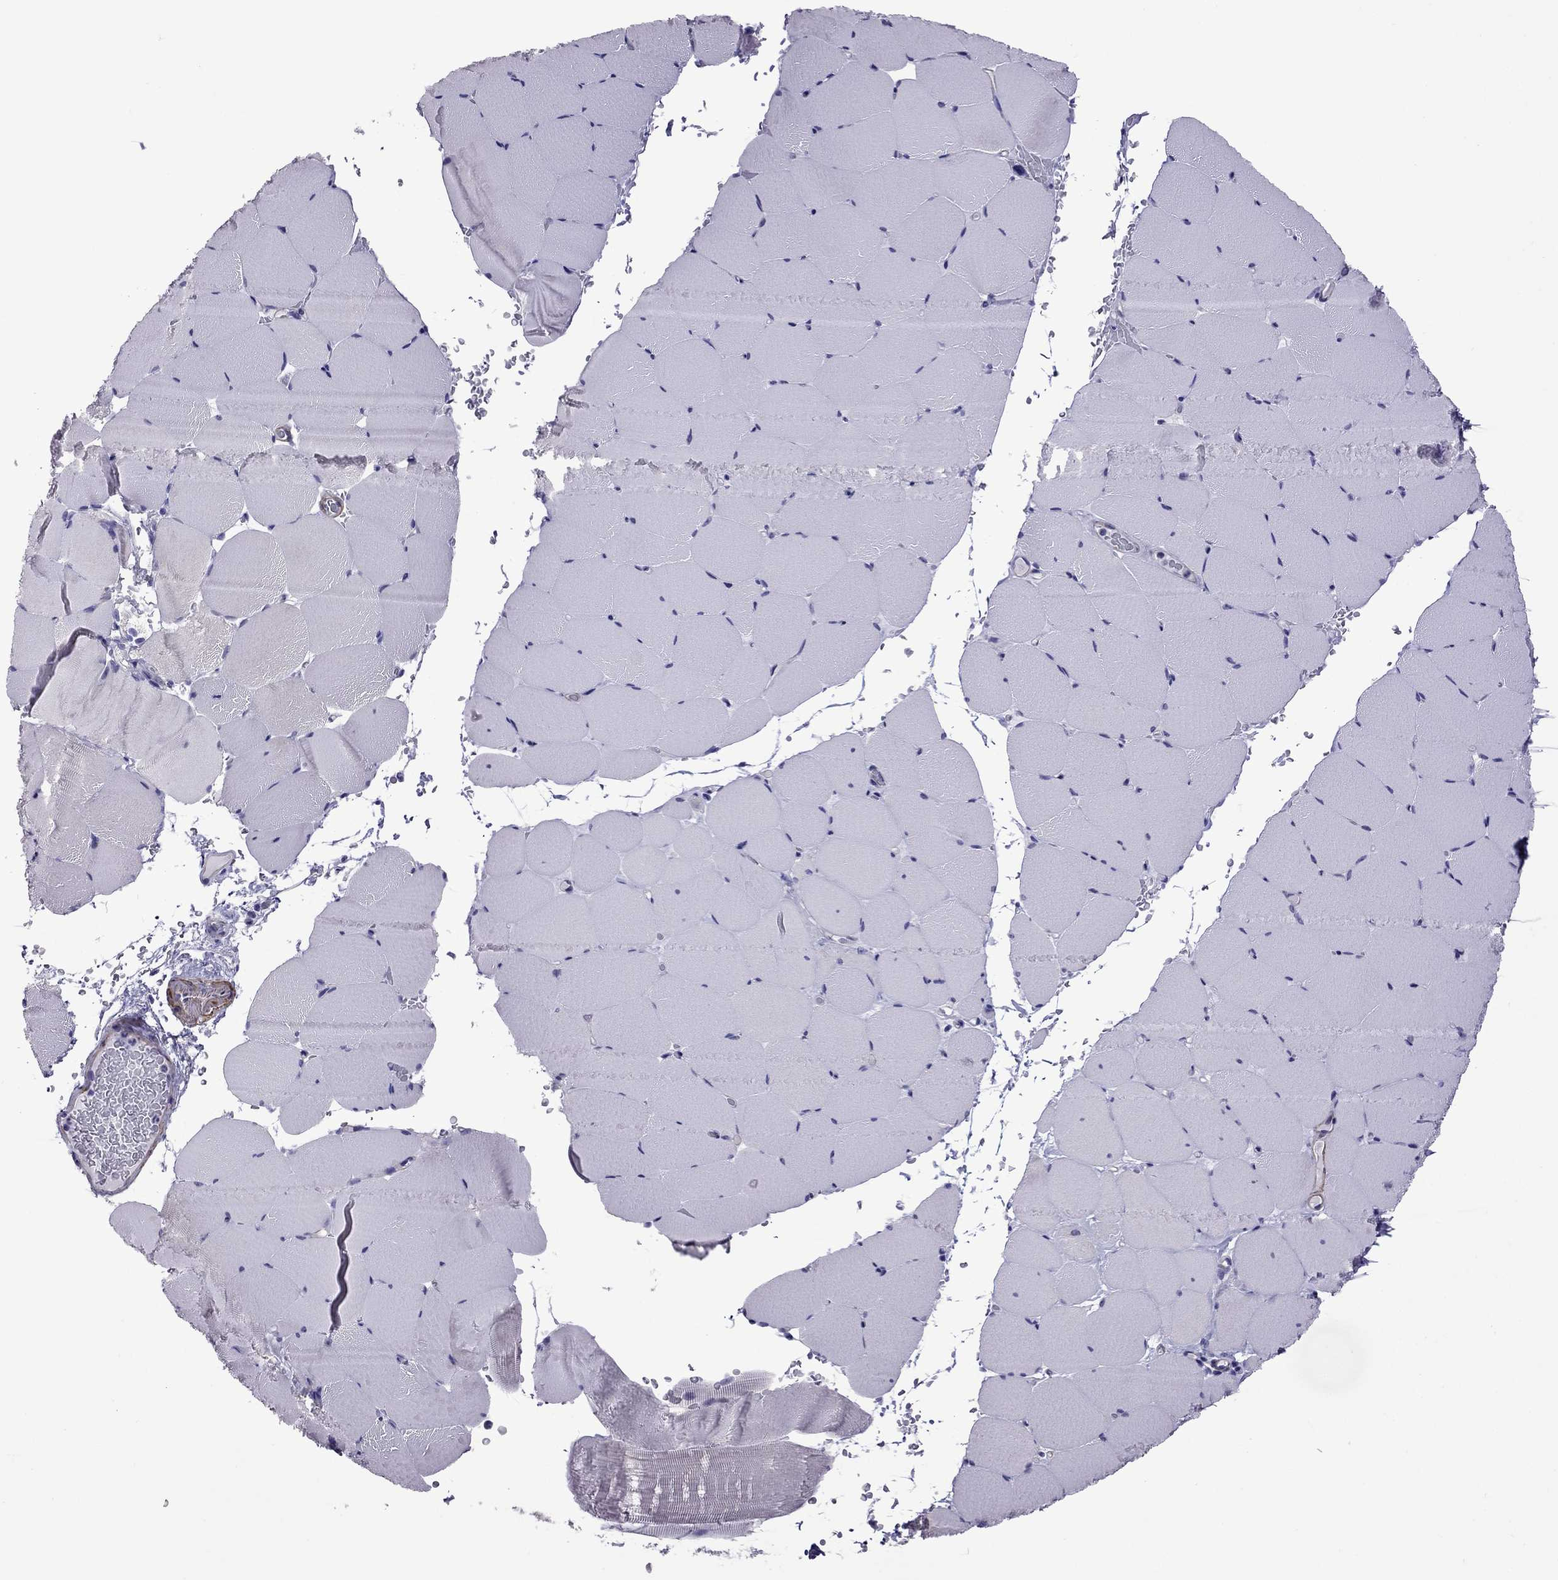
{"staining": {"intensity": "negative", "quantity": "none", "location": "none"}, "tissue": "skeletal muscle", "cell_type": "Myocytes", "image_type": "normal", "snomed": [{"axis": "morphology", "description": "Normal tissue, NOS"}, {"axis": "topography", "description": "Skeletal muscle"}], "caption": "An image of human skeletal muscle is negative for staining in myocytes. (DAB immunohistochemistry visualized using brightfield microscopy, high magnification).", "gene": "CHRNA5", "patient": {"sex": "female", "age": 37}}